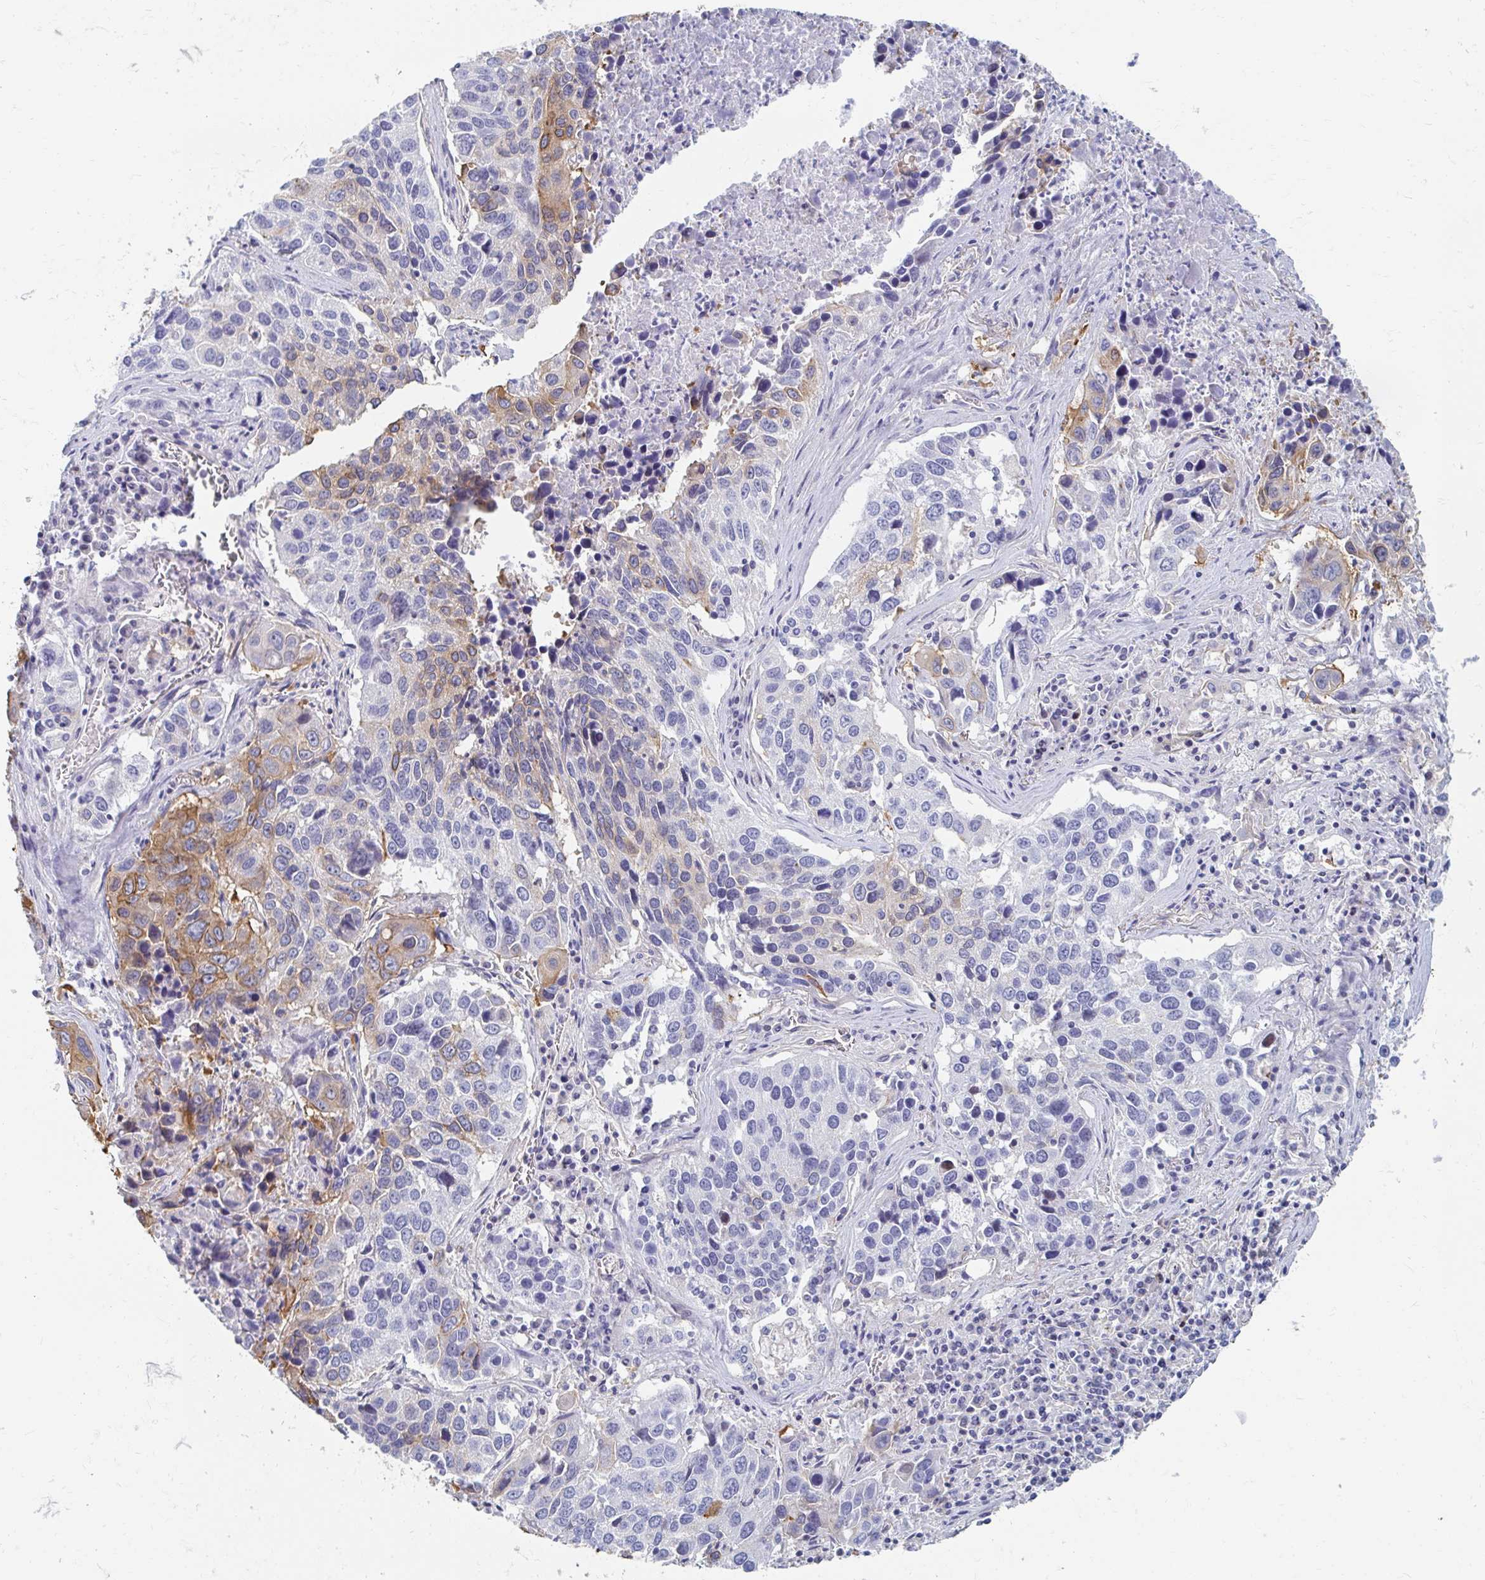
{"staining": {"intensity": "moderate", "quantity": "<25%", "location": "cytoplasmic/membranous"}, "tissue": "lung cancer", "cell_type": "Tumor cells", "image_type": "cancer", "snomed": [{"axis": "morphology", "description": "Squamous cell carcinoma, NOS"}, {"axis": "topography", "description": "Lung"}], "caption": "Lung cancer stained for a protein (brown) displays moderate cytoplasmic/membranous positive positivity in about <25% of tumor cells.", "gene": "MYLK2", "patient": {"sex": "female", "age": 61}}